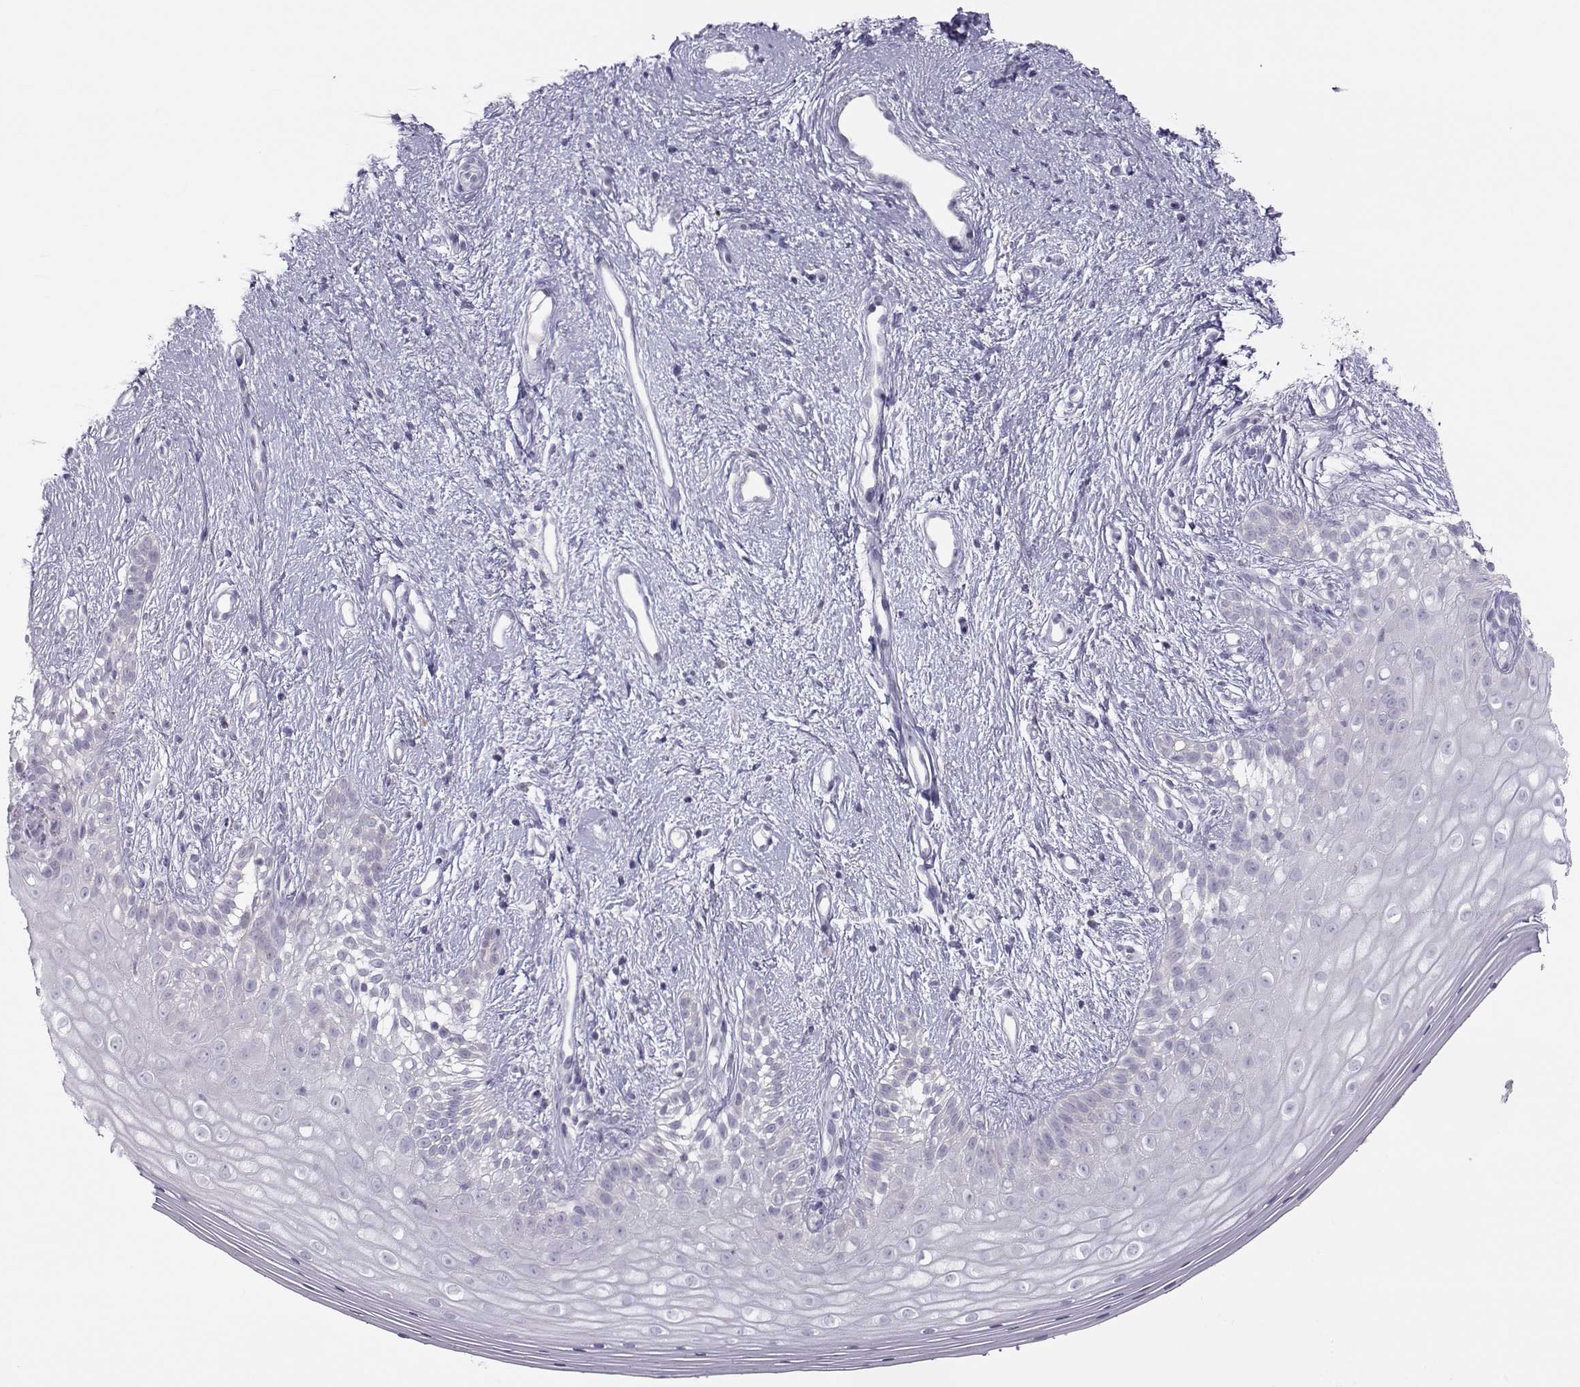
{"staining": {"intensity": "negative", "quantity": "none", "location": "none"}, "tissue": "vagina", "cell_type": "Squamous epithelial cells", "image_type": "normal", "snomed": [{"axis": "morphology", "description": "Normal tissue, NOS"}, {"axis": "topography", "description": "Vagina"}], "caption": "Squamous epithelial cells are negative for protein expression in normal human vagina.", "gene": "TRPM7", "patient": {"sex": "female", "age": 47}}